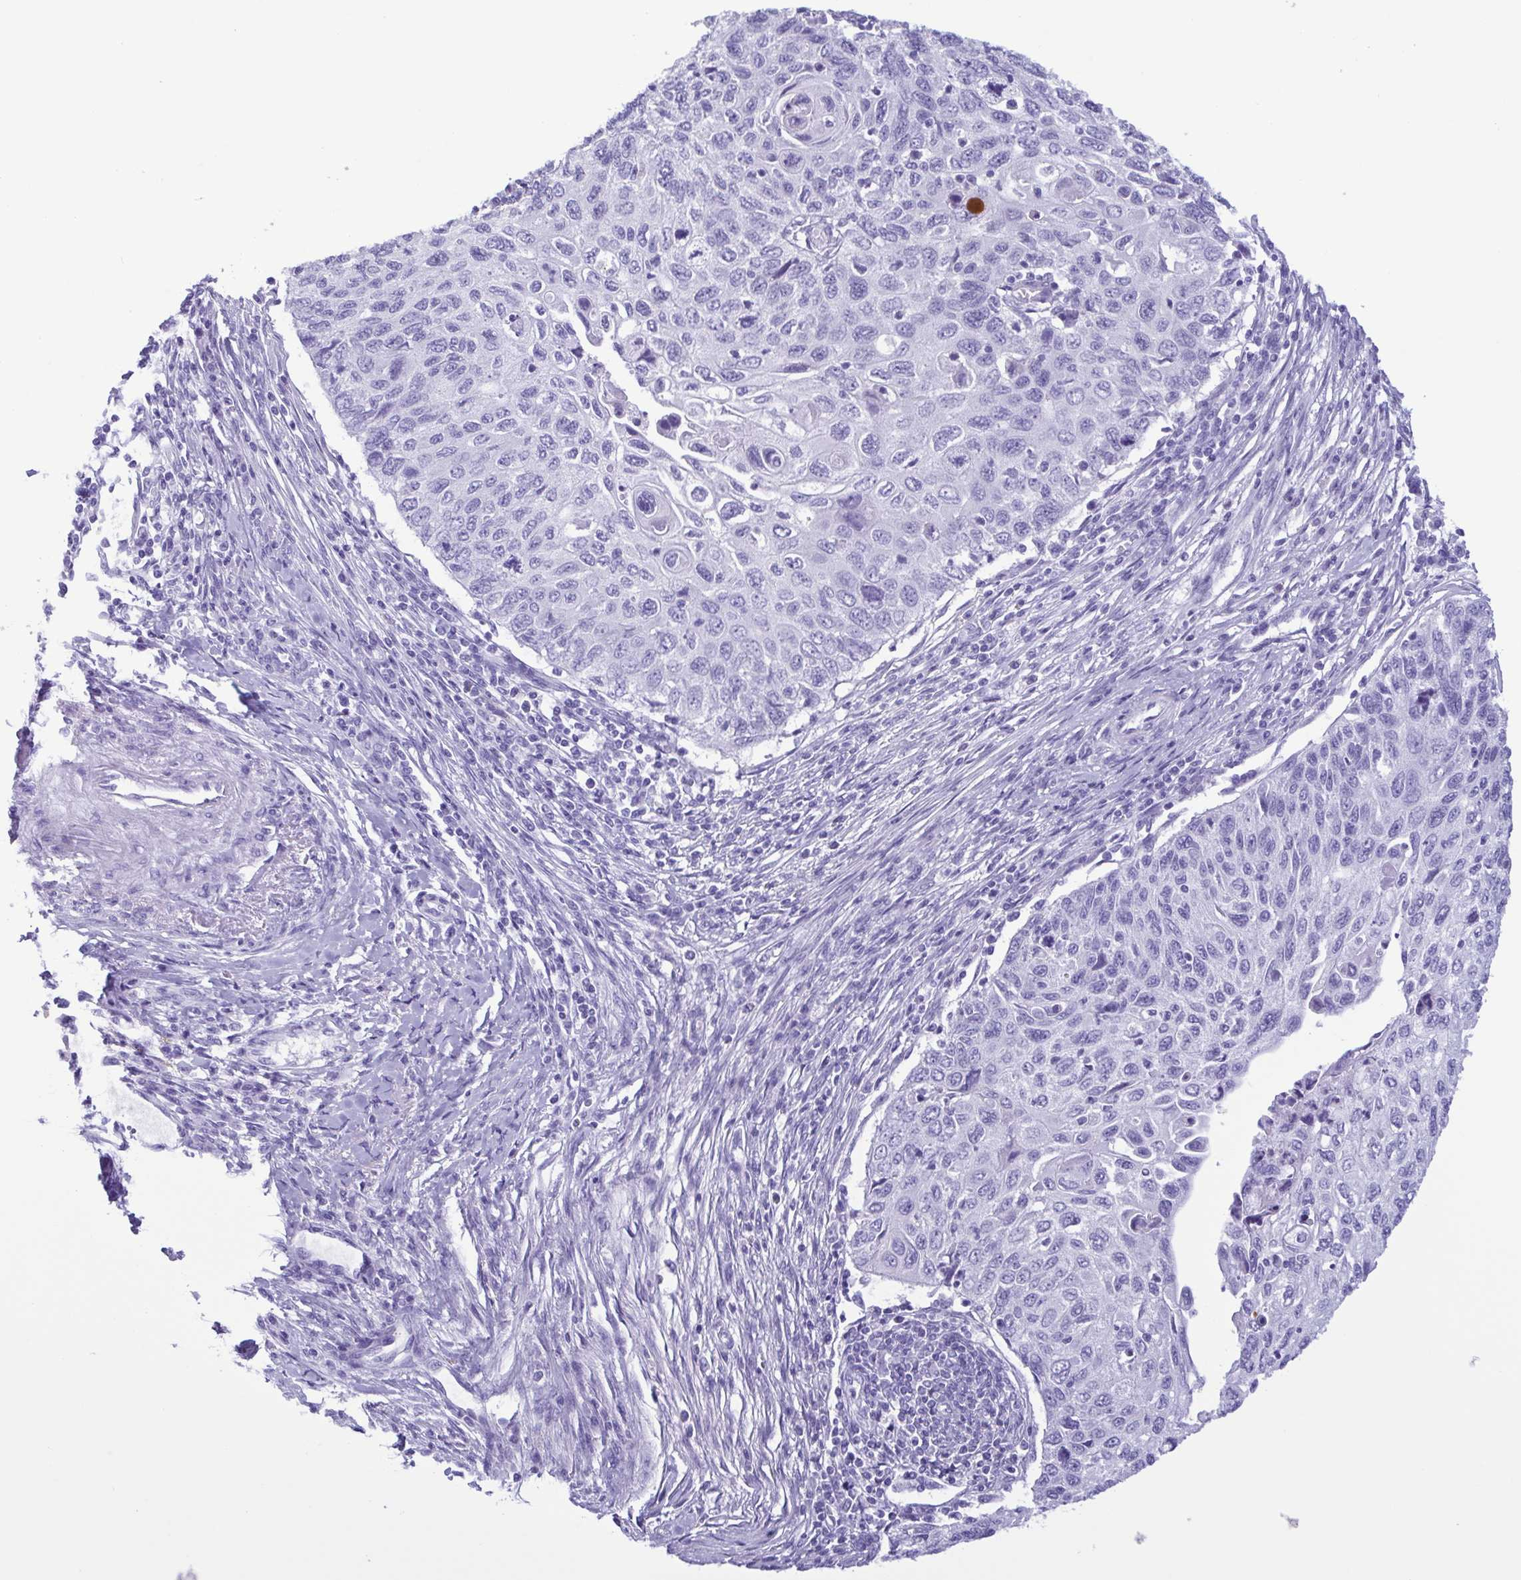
{"staining": {"intensity": "negative", "quantity": "none", "location": "none"}, "tissue": "cervical cancer", "cell_type": "Tumor cells", "image_type": "cancer", "snomed": [{"axis": "morphology", "description": "Squamous cell carcinoma, NOS"}, {"axis": "topography", "description": "Cervix"}], "caption": "An immunohistochemistry image of cervical cancer is shown. There is no staining in tumor cells of cervical cancer.", "gene": "LTF", "patient": {"sex": "female", "age": 70}}